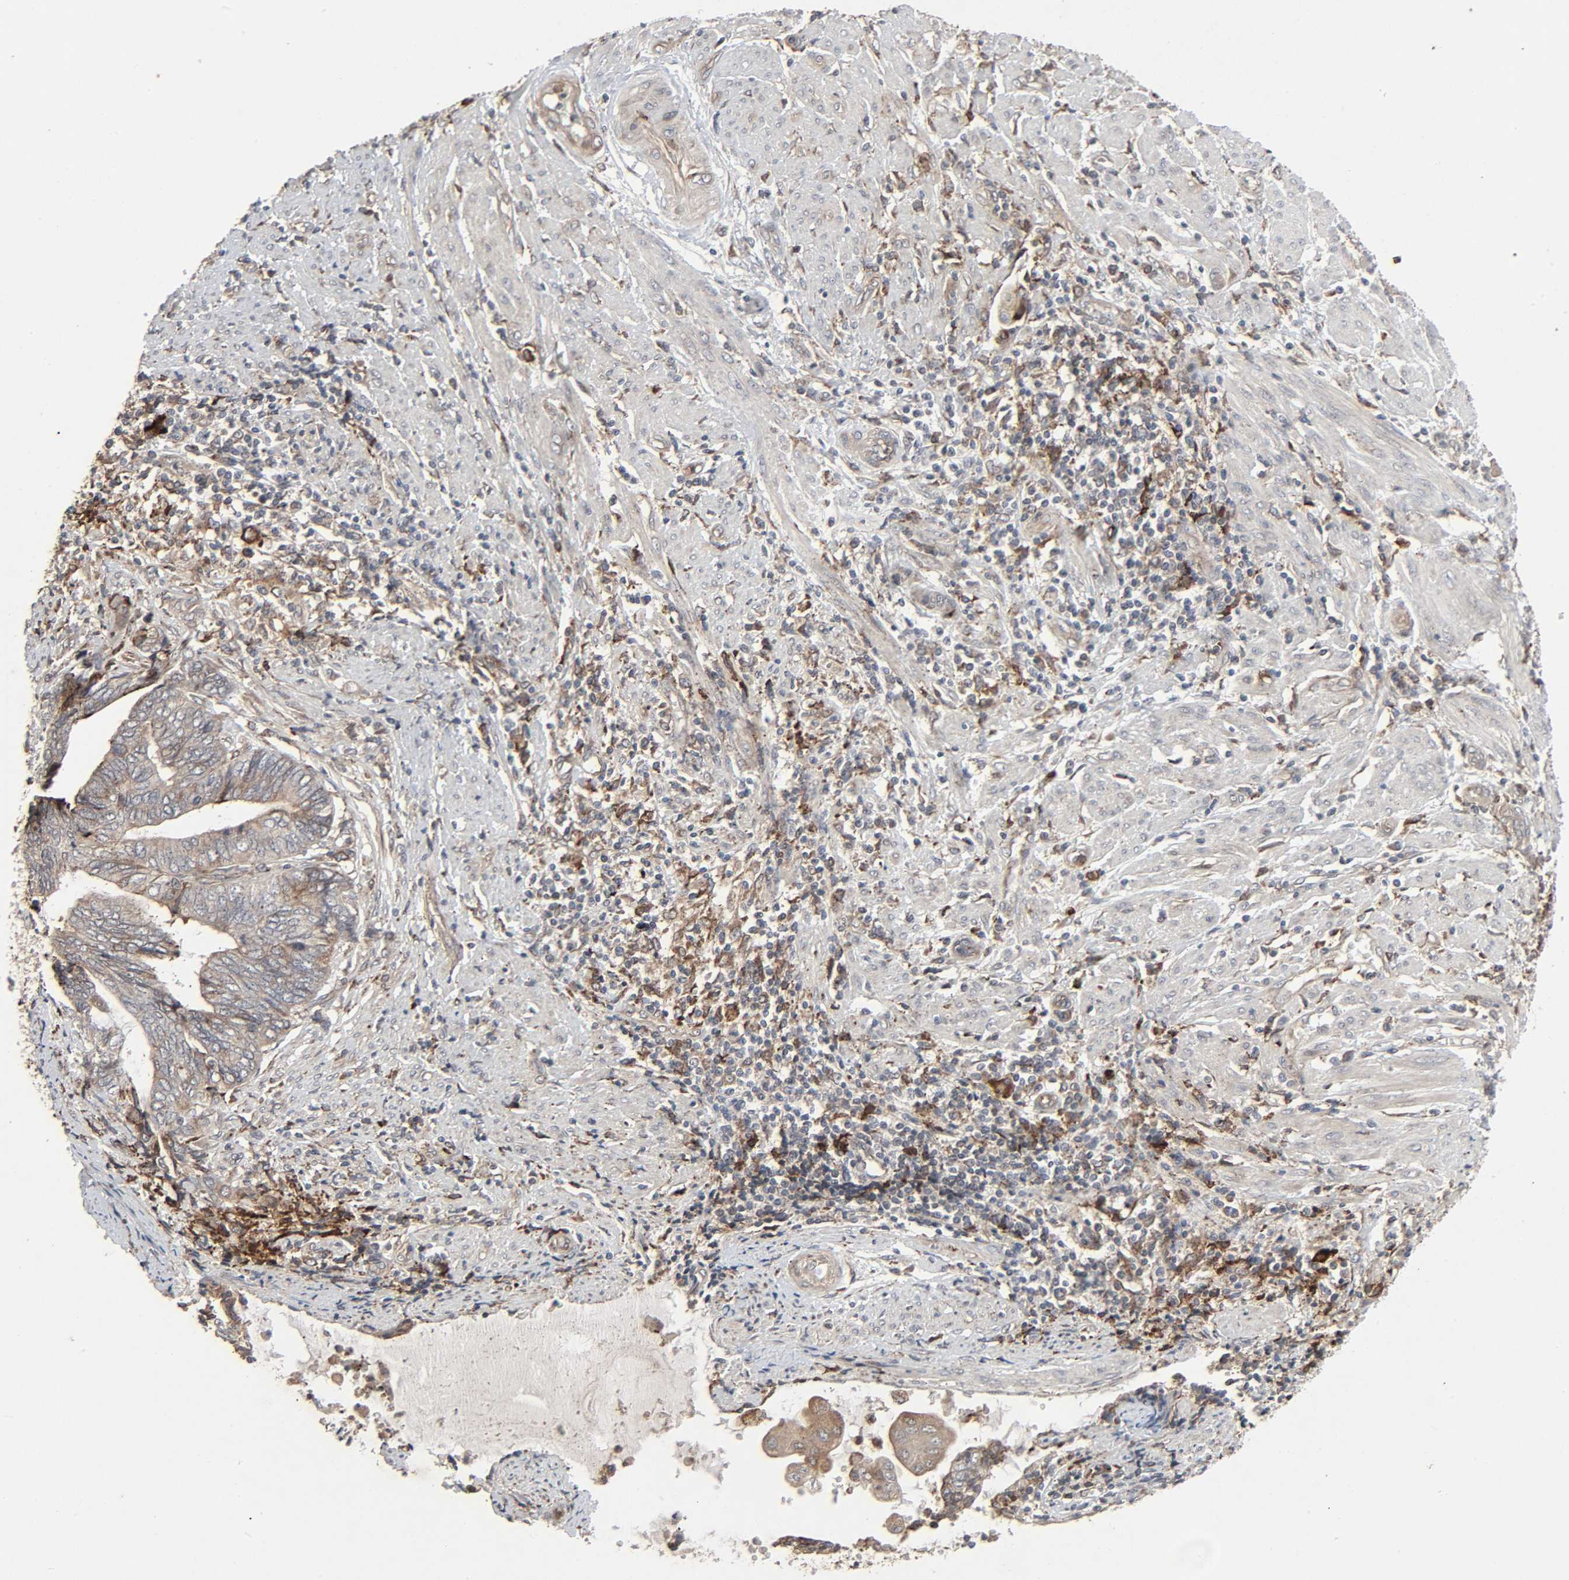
{"staining": {"intensity": "weak", "quantity": ">75%", "location": "cytoplasmic/membranous"}, "tissue": "endometrial cancer", "cell_type": "Tumor cells", "image_type": "cancer", "snomed": [{"axis": "morphology", "description": "Adenocarcinoma, NOS"}, {"axis": "topography", "description": "Uterus"}, {"axis": "topography", "description": "Endometrium"}], "caption": "Endometrial adenocarcinoma stained for a protein (brown) demonstrates weak cytoplasmic/membranous positive staining in approximately >75% of tumor cells.", "gene": "ADCY4", "patient": {"sex": "female", "age": 70}}